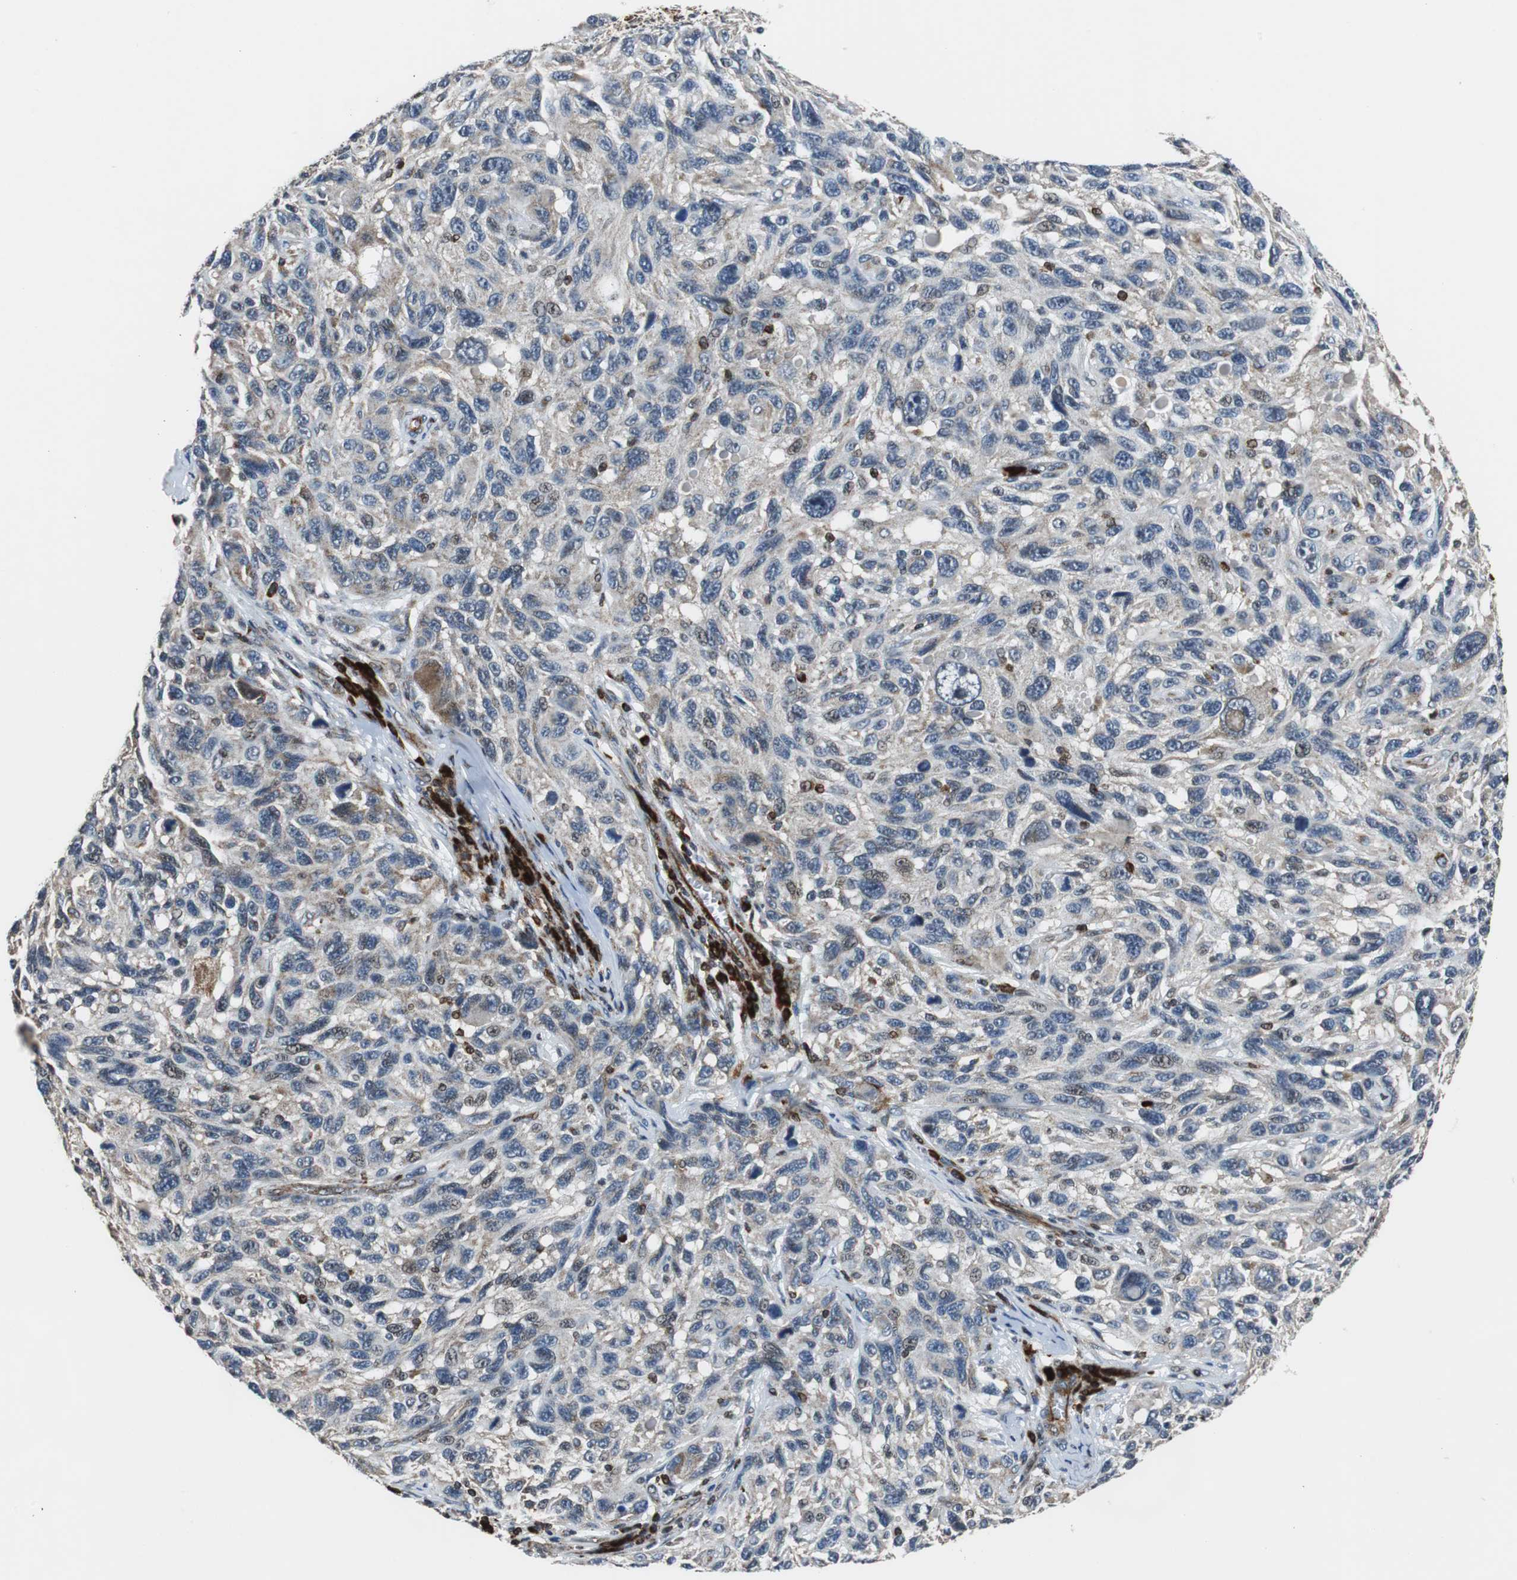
{"staining": {"intensity": "negative", "quantity": "none", "location": "none"}, "tissue": "melanoma", "cell_type": "Tumor cells", "image_type": "cancer", "snomed": [{"axis": "morphology", "description": "Malignant melanoma, NOS"}, {"axis": "topography", "description": "Skin"}], "caption": "Immunohistochemical staining of human melanoma shows no significant expression in tumor cells. The staining was performed using DAB to visualize the protein expression in brown, while the nuclei were stained in blue with hematoxylin (Magnification: 20x).", "gene": "TUBA4A", "patient": {"sex": "male", "age": 53}}